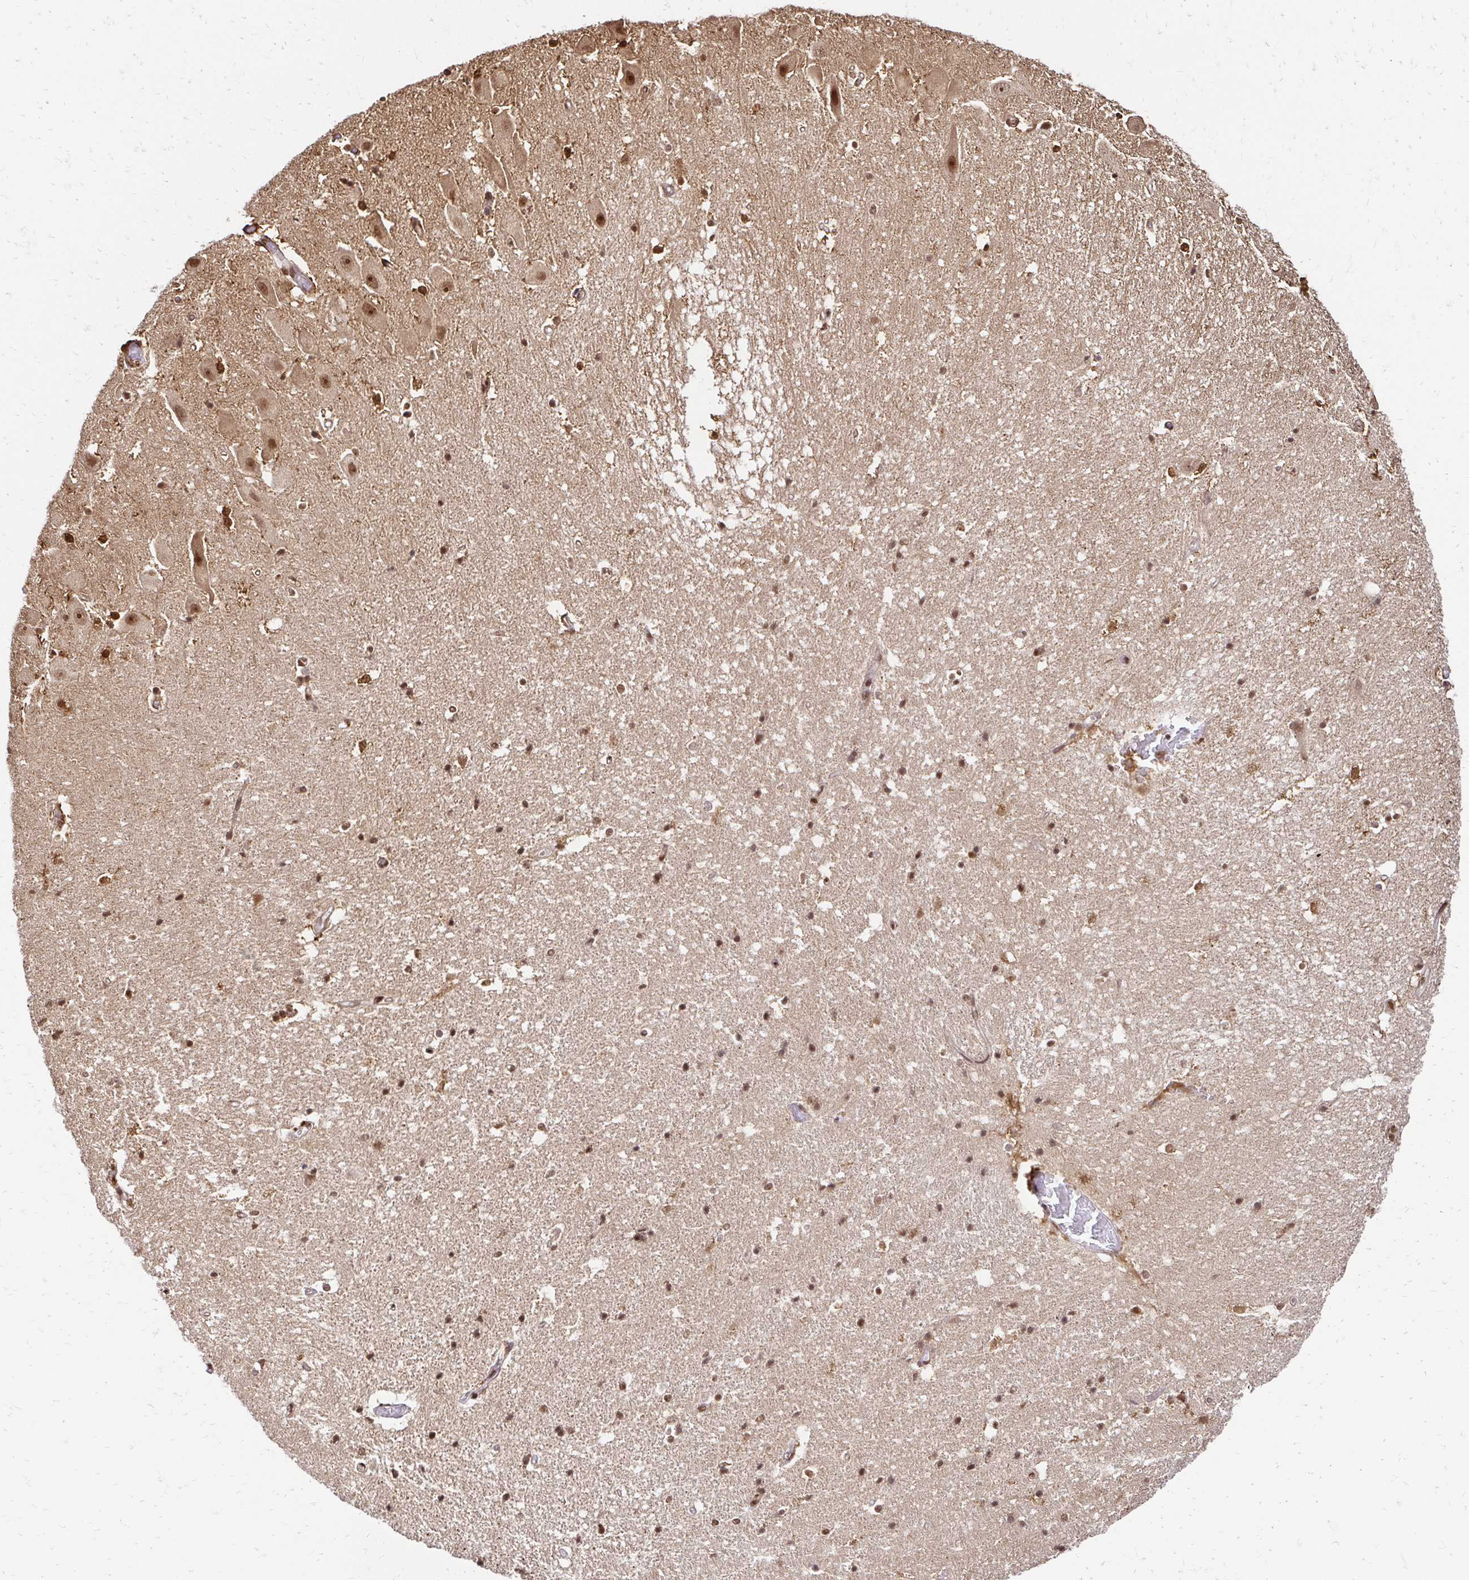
{"staining": {"intensity": "moderate", "quantity": ">75%", "location": "nuclear"}, "tissue": "hippocampus", "cell_type": "Glial cells", "image_type": "normal", "snomed": [{"axis": "morphology", "description": "Normal tissue, NOS"}, {"axis": "topography", "description": "Hippocampus"}], "caption": "IHC (DAB (3,3'-diaminobenzidine)) staining of normal human hippocampus displays moderate nuclear protein staining in approximately >75% of glial cells. Using DAB (3,3'-diaminobenzidine) (brown) and hematoxylin (blue) stains, captured at high magnification using brightfield microscopy.", "gene": "GLYR1", "patient": {"sex": "male", "age": 63}}